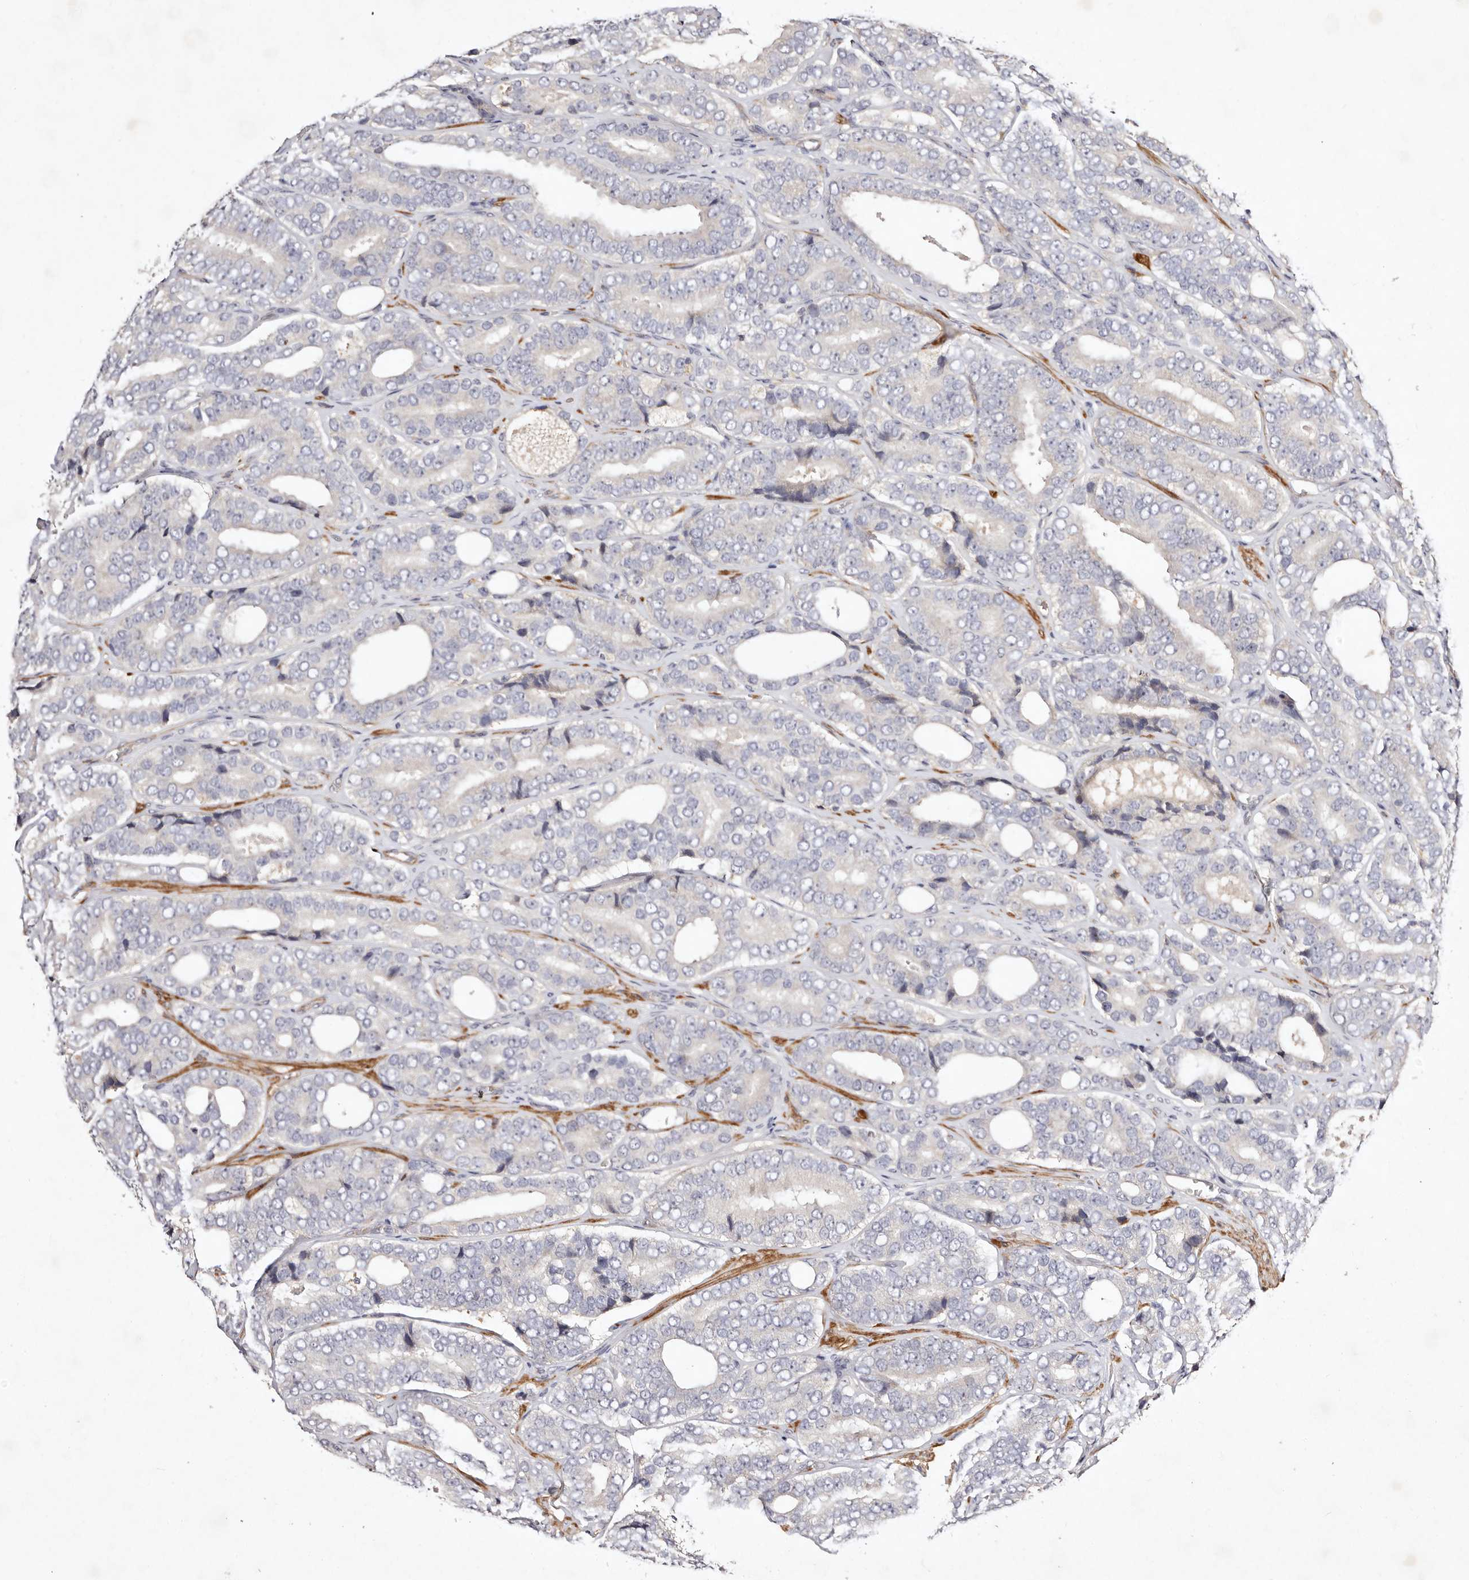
{"staining": {"intensity": "negative", "quantity": "none", "location": "none"}, "tissue": "prostate cancer", "cell_type": "Tumor cells", "image_type": "cancer", "snomed": [{"axis": "morphology", "description": "Adenocarcinoma, High grade"}, {"axis": "topography", "description": "Prostate"}], "caption": "Immunohistochemistry (IHC) image of adenocarcinoma (high-grade) (prostate) stained for a protein (brown), which demonstrates no positivity in tumor cells.", "gene": "MTMR11", "patient": {"sex": "male", "age": 56}}